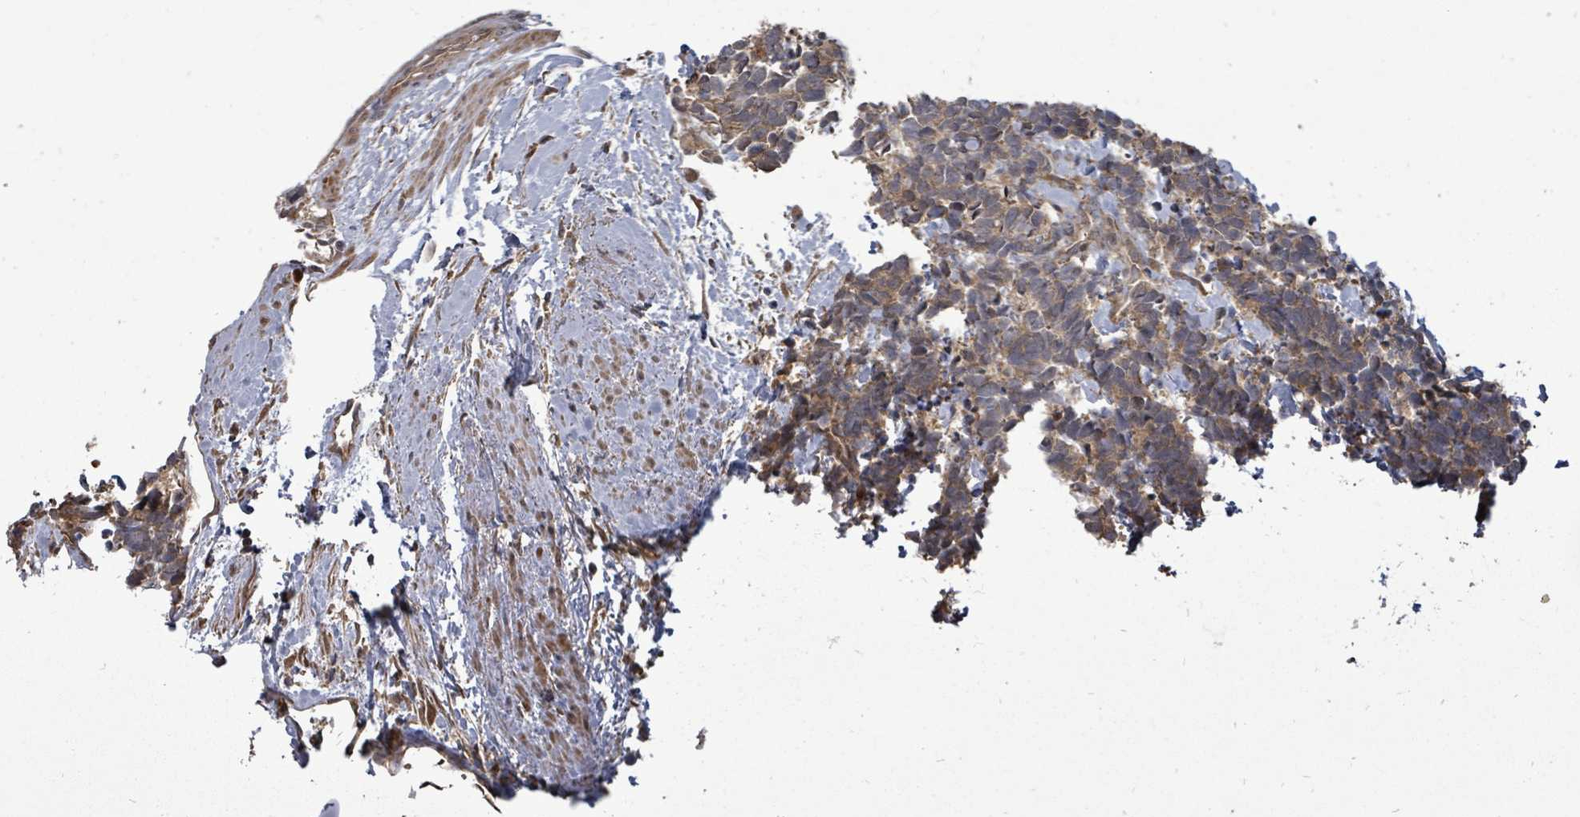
{"staining": {"intensity": "moderate", "quantity": ">75%", "location": "cytoplasmic/membranous"}, "tissue": "carcinoid", "cell_type": "Tumor cells", "image_type": "cancer", "snomed": [{"axis": "morphology", "description": "Carcinoma, NOS"}, {"axis": "morphology", "description": "Carcinoid, malignant, NOS"}, {"axis": "topography", "description": "Prostate"}], "caption": "Immunohistochemistry photomicrograph of carcinoid stained for a protein (brown), which exhibits medium levels of moderate cytoplasmic/membranous staining in about >75% of tumor cells.", "gene": "EIF3C", "patient": {"sex": "male", "age": 57}}